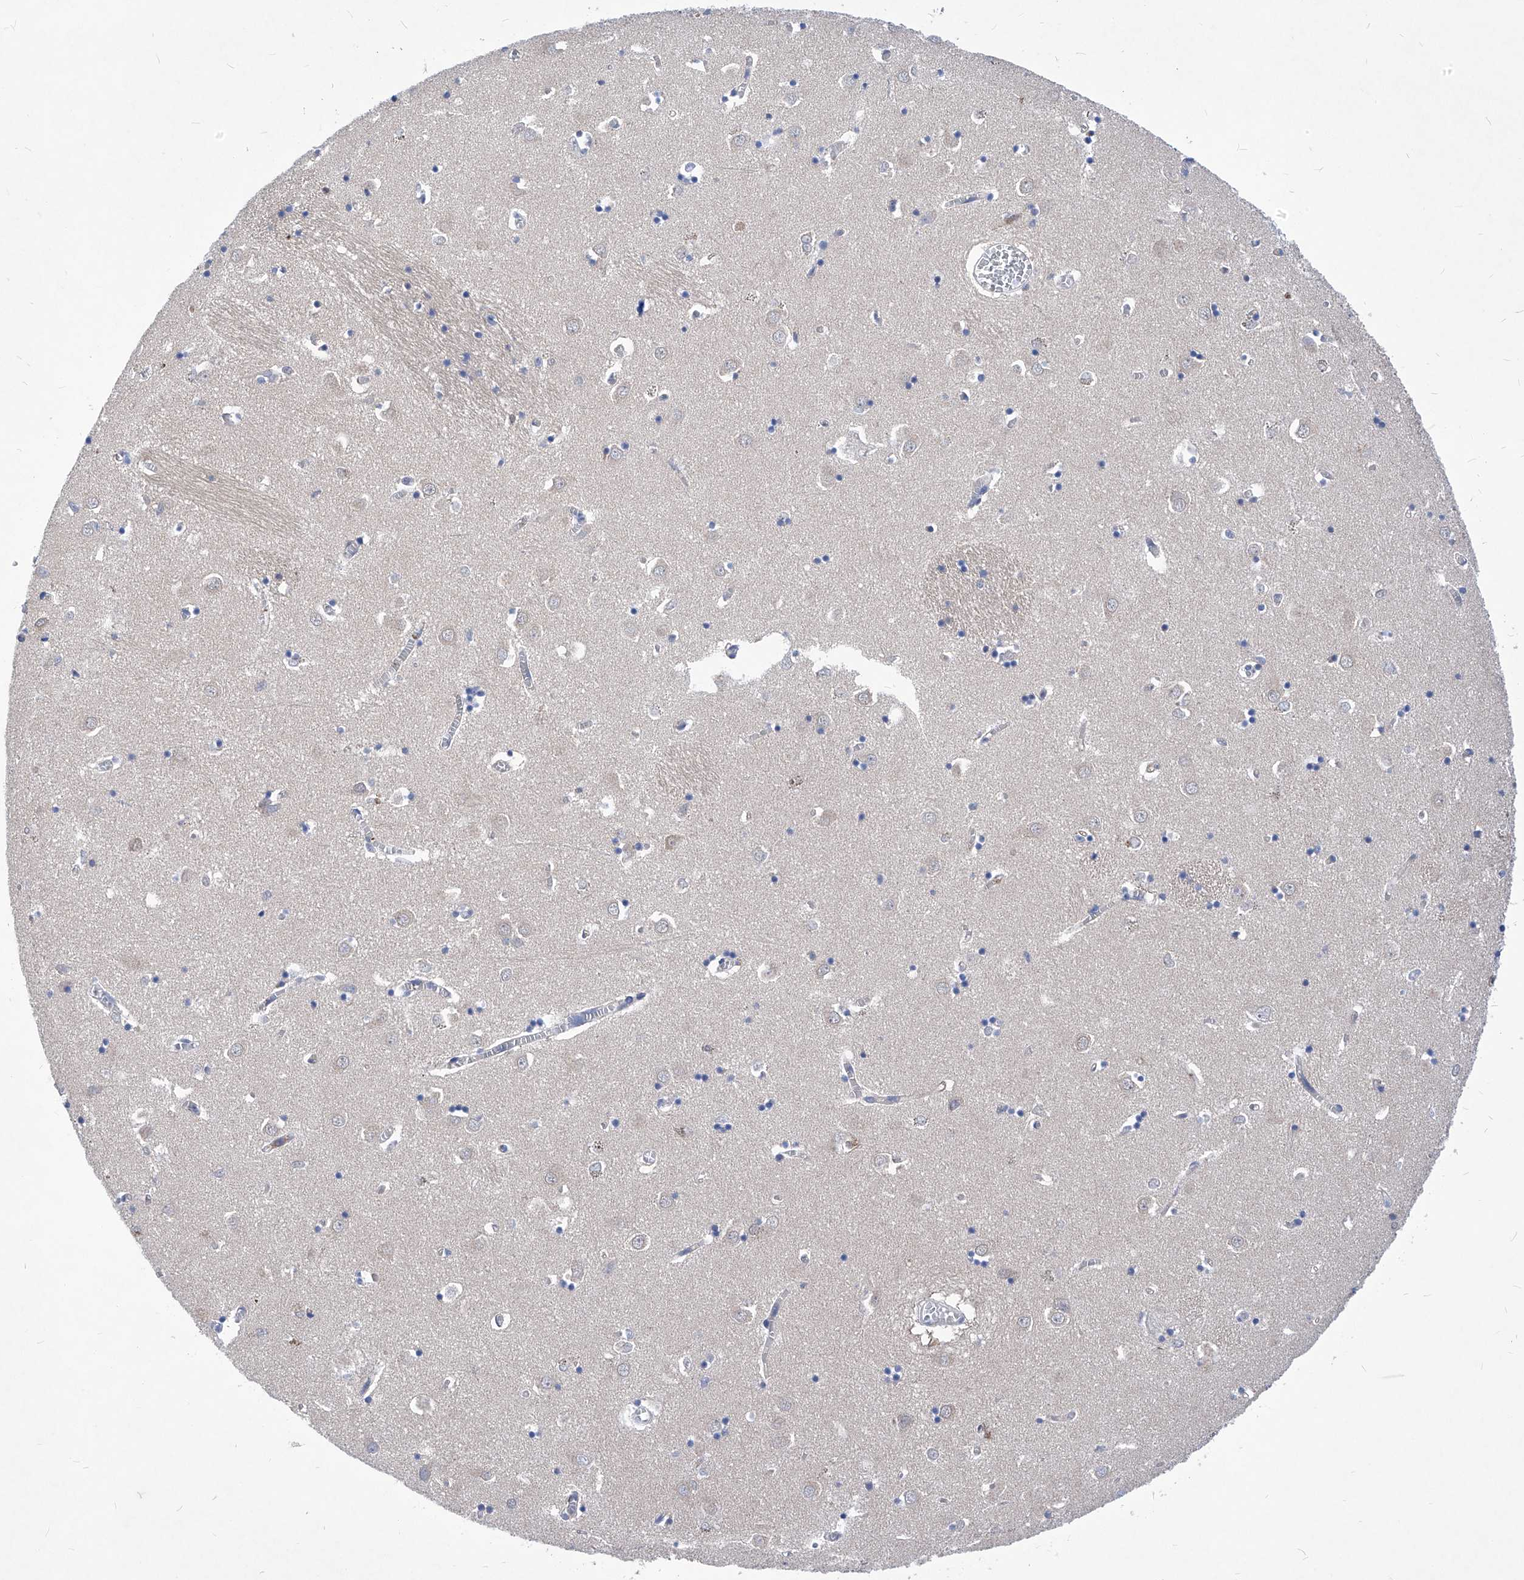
{"staining": {"intensity": "negative", "quantity": "none", "location": "none"}, "tissue": "caudate", "cell_type": "Glial cells", "image_type": "normal", "snomed": [{"axis": "morphology", "description": "Normal tissue, NOS"}, {"axis": "topography", "description": "Lateral ventricle wall"}], "caption": "This image is of unremarkable caudate stained with immunohistochemistry to label a protein in brown with the nuclei are counter-stained blue. There is no positivity in glial cells. Nuclei are stained in blue.", "gene": "XPNPEP1", "patient": {"sex": "male", "age": 70}}